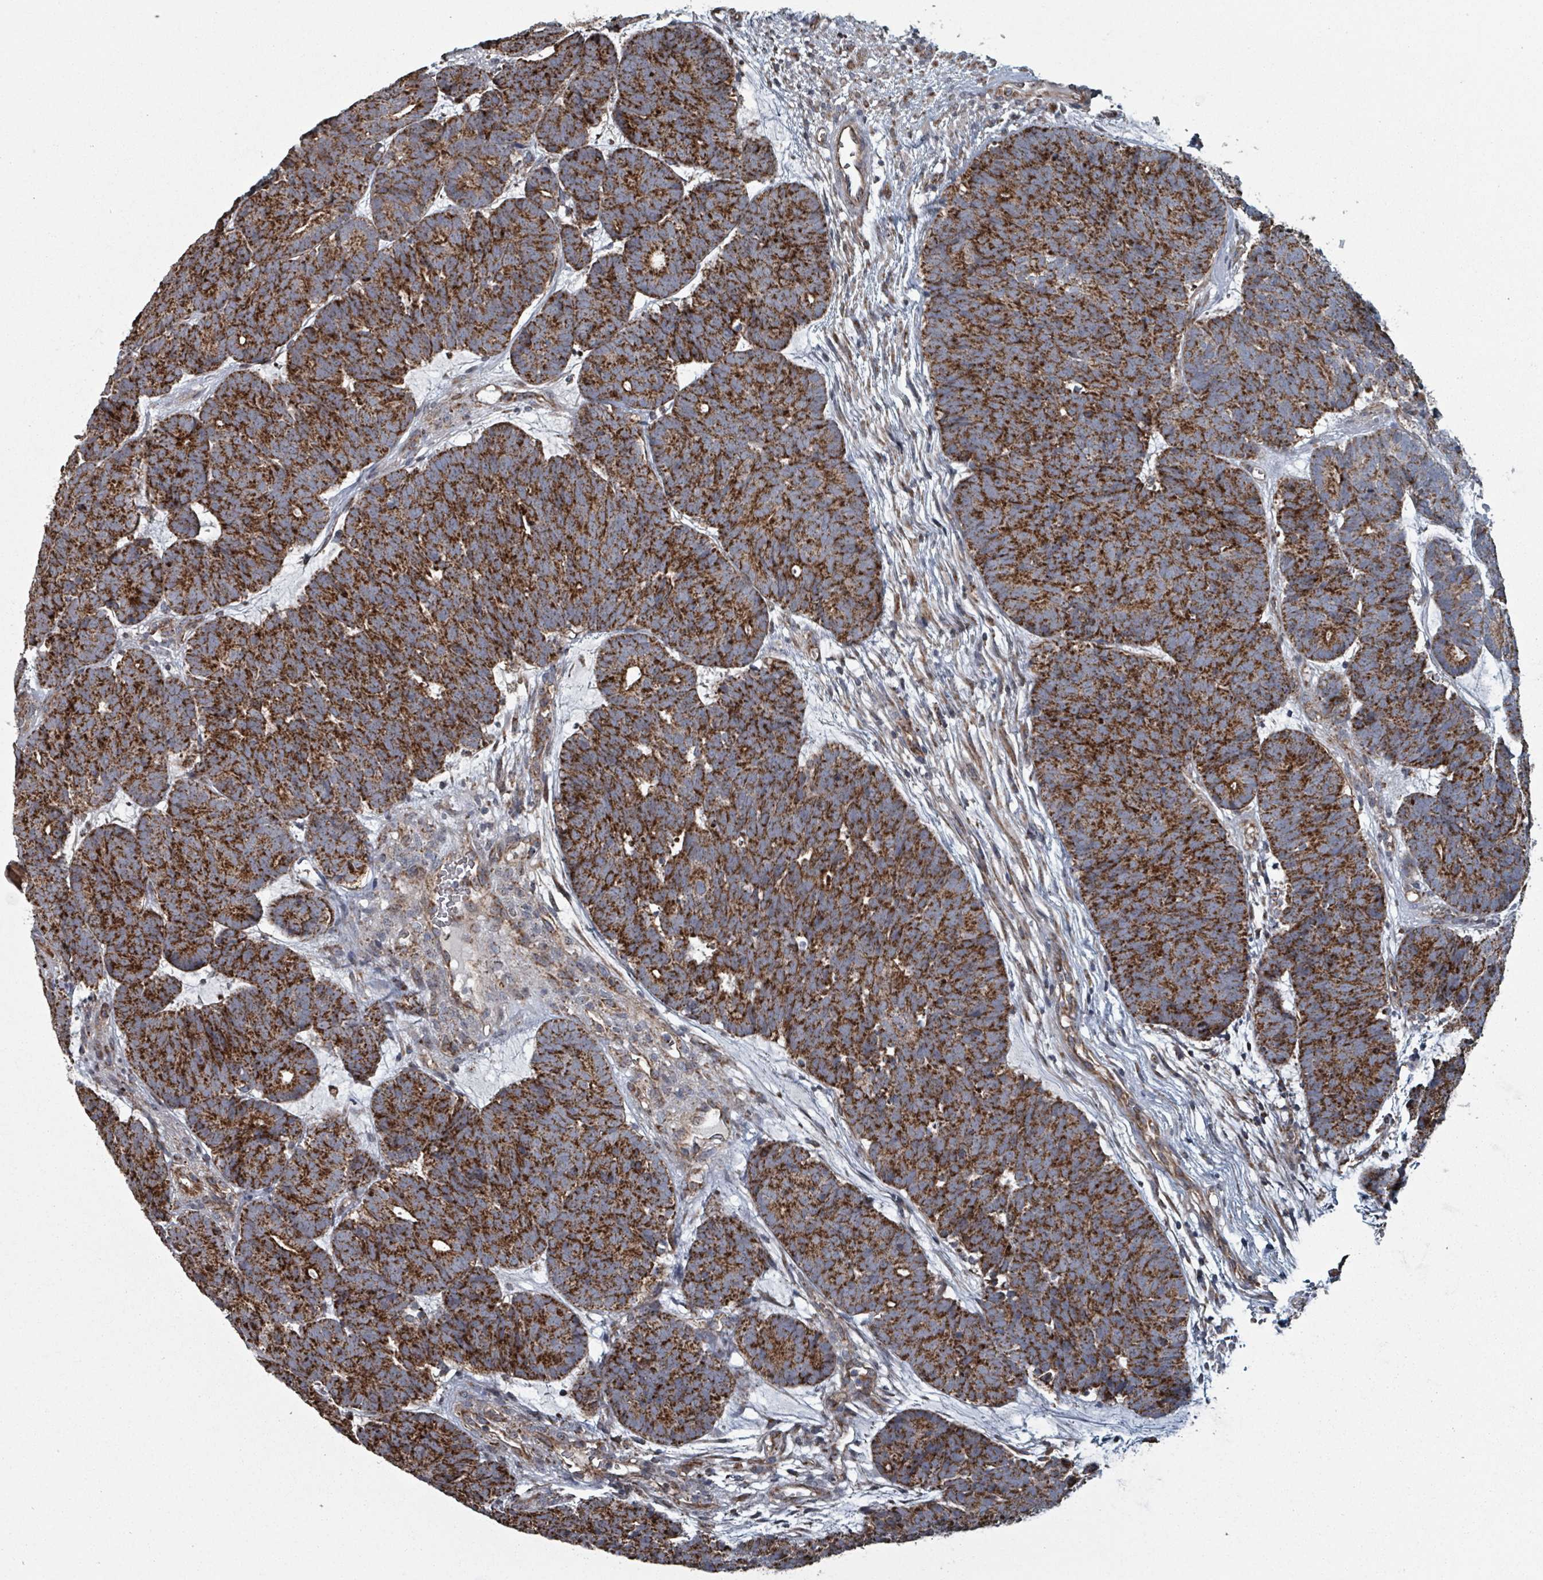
{"staining": {"intensity": "strong", "quantity": ">75%", "location": "cytoplasmic/membranous"}, "tissue": "head and neck cancer", "cell_type": "Tumor cells", "image_type": "cancer", "snomed": [{"axis": "morphology", "description": "Adenocarcinoma, NOS"}, {"axis": "topography", "description": "Head-Neck"}], "caption": "Head and neck cancer (adenocarcinoma) stained with a protein marker exhibits strong staining in tumor cells.", "gene": "MRPL4", "patient": {"sex": "female", "age": 81}}